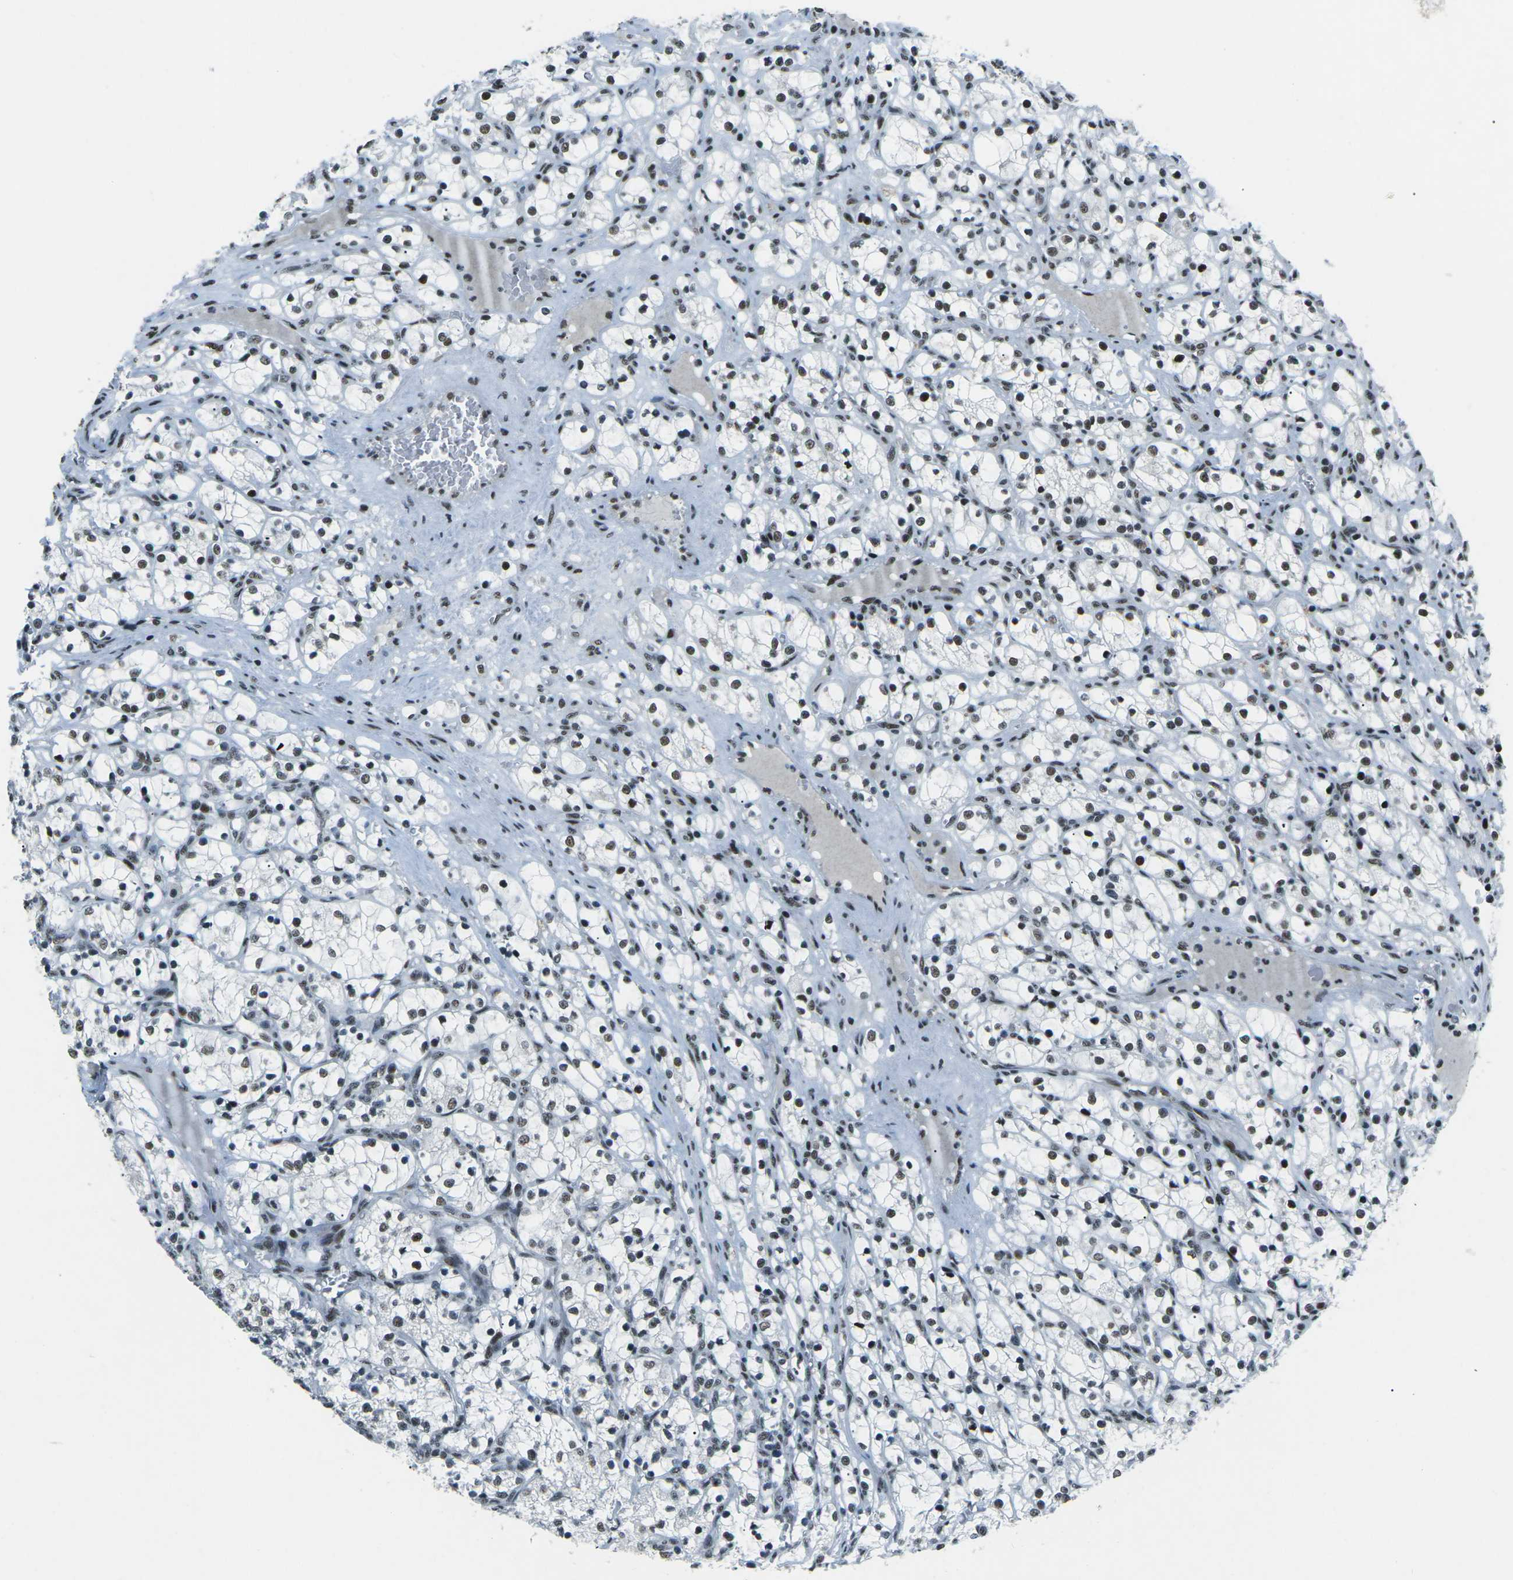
{"staining": {"intensity": "moderate", "quantity": ">75%", "location": "nuclear"}, "tissue": "renal cancer", "cell_type": "Tumor cells", "image_type": "cancer", "snomed": [{"axis": "morphology", "description": "Adenocarcinoma, NOS"}, {"axis": "topography", "description": "Kidney"}], "caption": "The immunohistochemical stain labels moderate nuclear positivity in tumor cells of renal adenocarcinoma tissue.", "gene": "RBL2", "patient": {"sex": "female", "age": 69}}